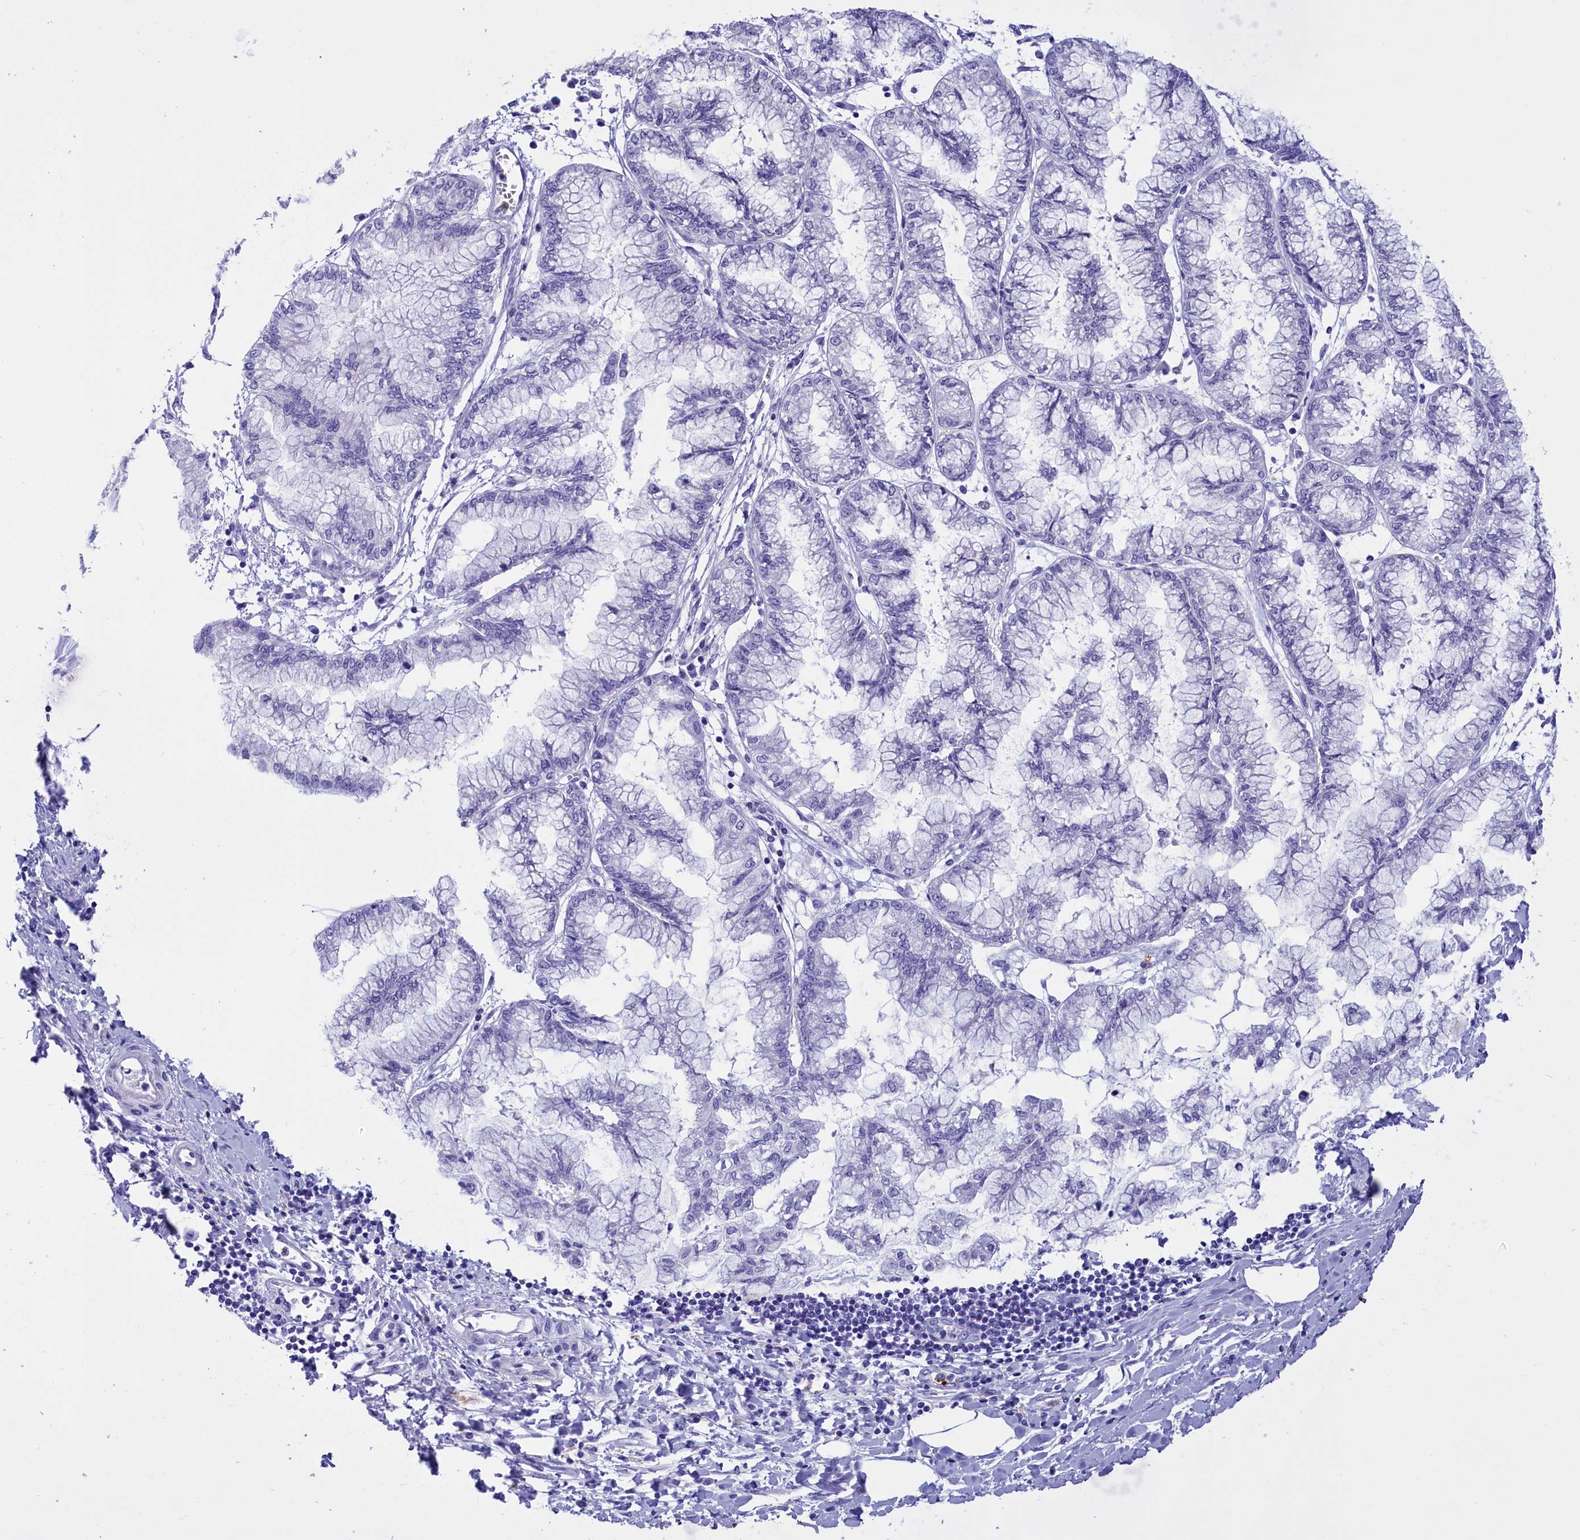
{"staining": {"intensity": "negative", "quantity": "none", "location": "none"}, "tissue": "pancreatic cancer", "cell_type": "Tumor cells", "image_type": "cancer", "snomed": [{"axis": "morphology", "description": "Adenocarcinoma, NOS"}, {"axis": "topography", "description": "Pancreas"}], "caption": "Tumor cells are negative for brown protein staining in pancreatic adenocarcinoma. The staining was performed using DAB to visualize the protein expression in brown, while the nuclei were stained in blue with hematoxylin (Magnification: 20x).", "gene": "CLC", "patient": {"sex": "male", "age": 73}}